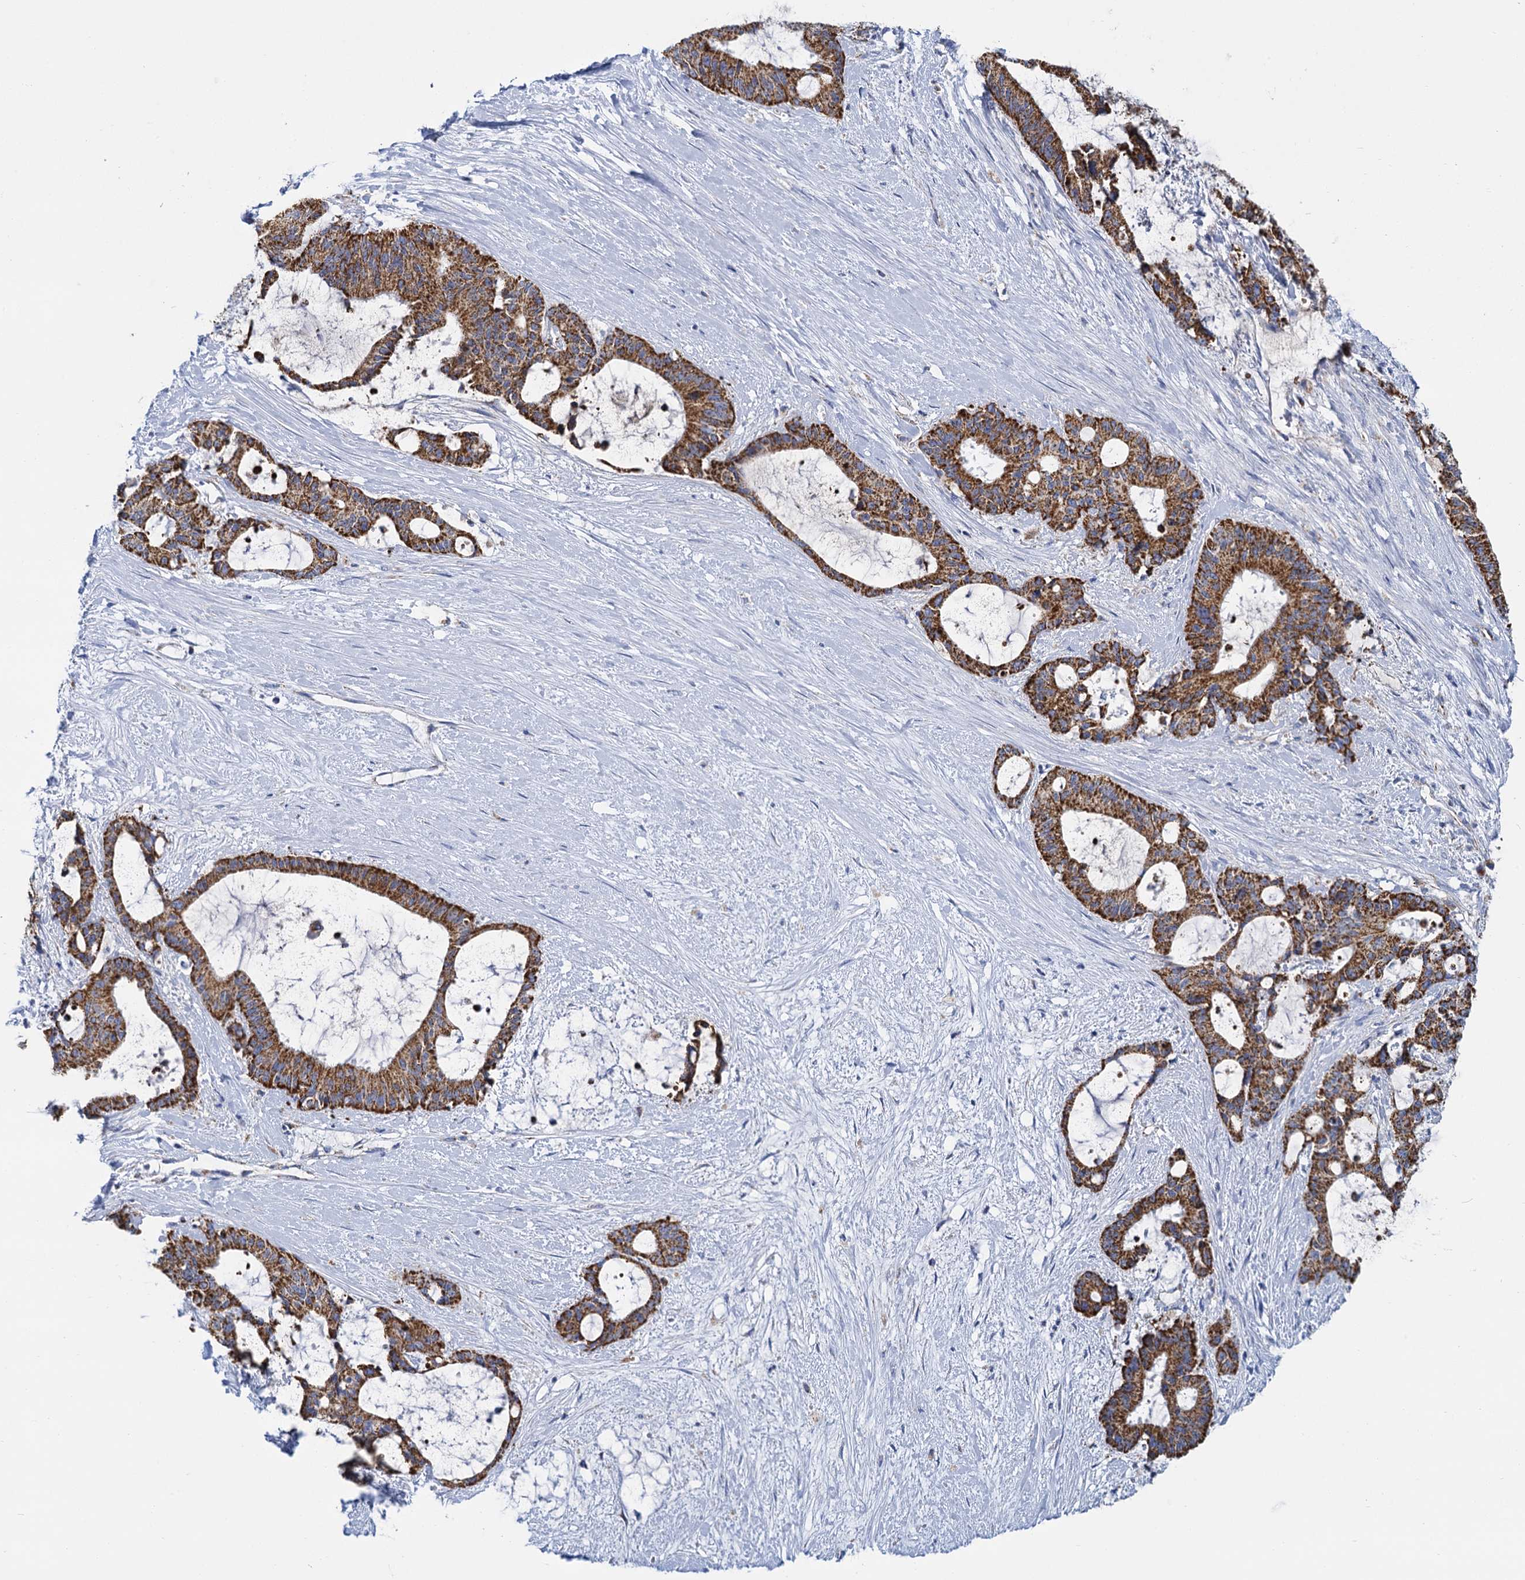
{"staining": {"intensity": "moderate", "quantity": ">75%", "location": "cytoplasmic/membranous"}, "tissue": "liver cancer", "cell_type": "Tumor cells", "image_type": "cancer", "snomed": [{"axis": "morphology", "description": "Normal tissue, NOS"}, {"axis": "morphology", "description": "Cholangiocarcinoma"}, {"axis": "topography", "description": "Liver"}, {"axis": "topography", "description": "Peripheral nerve tissue"}], "caption": "Cholangiocarcinoma (liver) stained with a brown dye displays moderate cytoplasmic/membranous positive staining in approximately >75% of tumor cells.", "gene": "CCP110", "patient": {"sex": "female", "age": 73}}